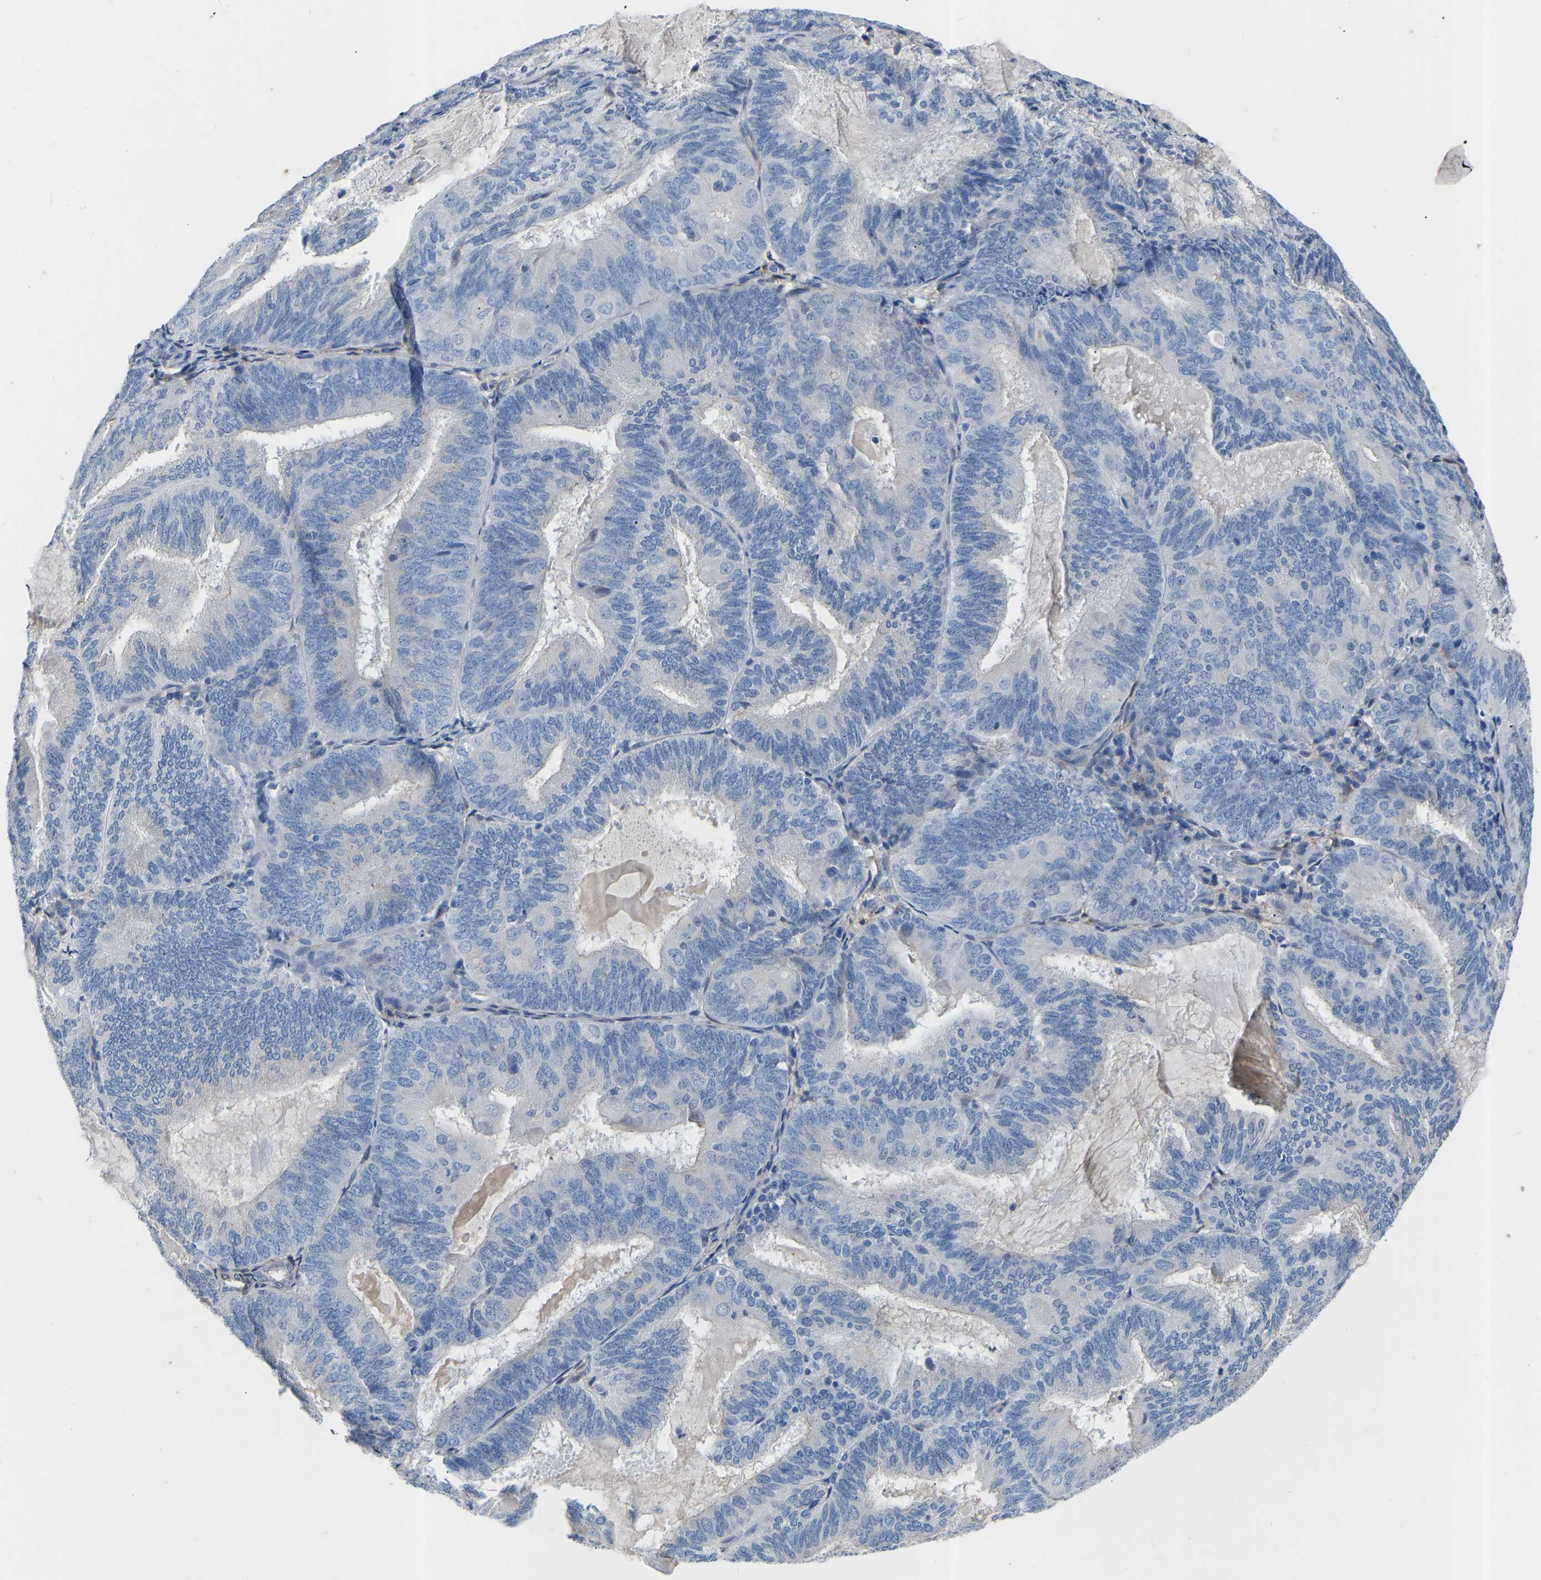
{"staining": {"intensity": "negative", "quantity": "none", "location": "none"}, "tissue": "endometrial cancer", "cell_type": "Tumor cells", "image_type": "cancer", "snomed": [{"axis": "morphology", "description": "Adenocarcinoma, NOS"}, {"axis": "topography", "description": "Endometrium"}], "caption": "High power microscopy photomicrograph of an immunohistochemistry photomicrograph of endometrial cancer (adenocarcinoma), revealing no significant positivity in tumor cells.", "gene": "RBP1", "patient": {"sex": "female", "age": 81}}